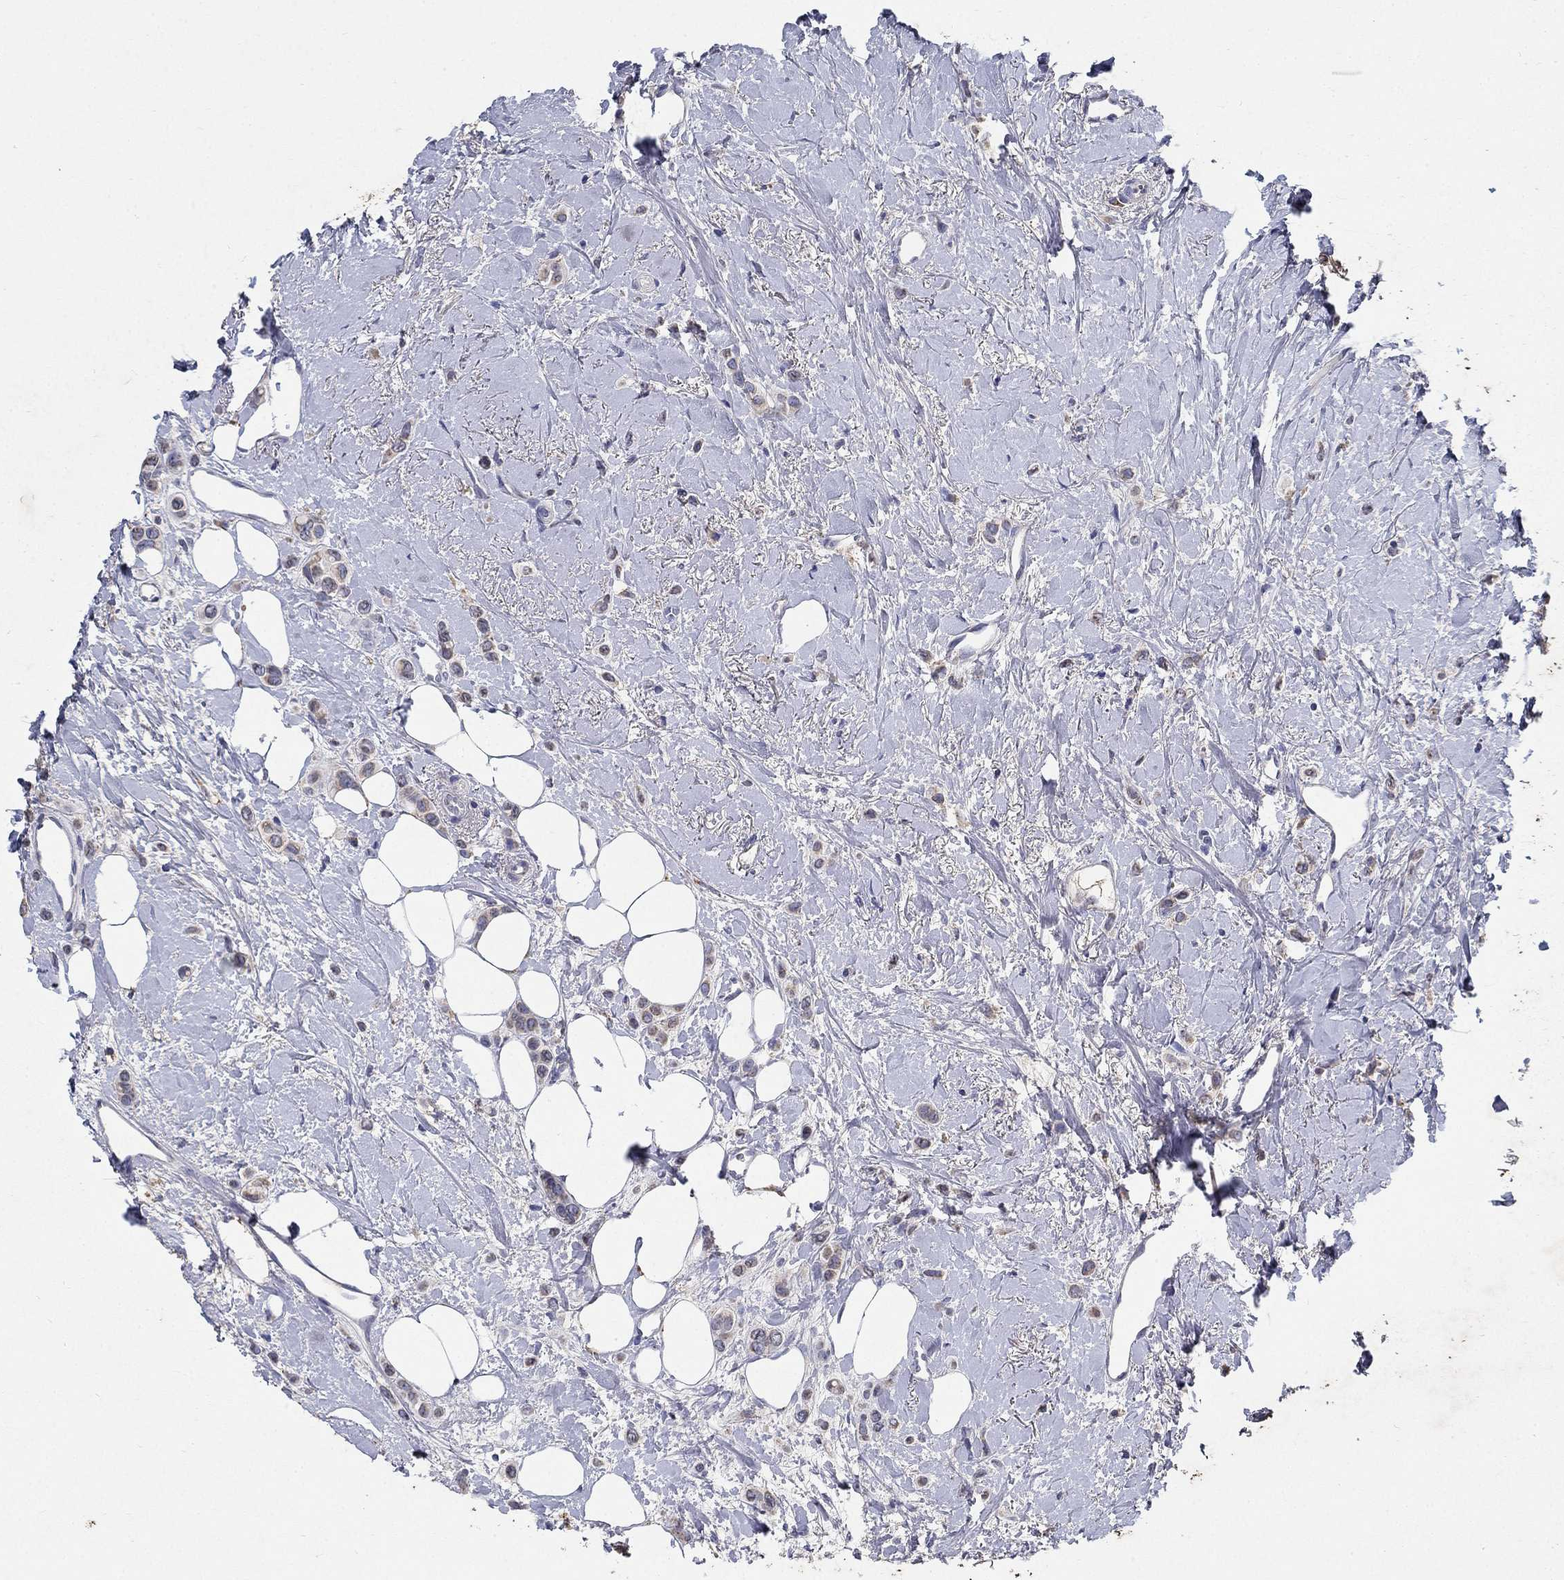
{"staining": {"intensity": "moderate", "quantity": "<25%", "location": "cytoplasmic/membranous"}, "tissue": "breast cancer", "cell_type": "Tumor cells", "image_type": "cancer", "snomed": [{"axis": "morphology", "description": "Lobular carcinoma"}, {"axis": "topography", "description": "Breast"}], "caption": "Breast lobular carcinoma stained with a brown dye demonstrates moderate cytoplasmic/membranous positive positivity in approximately <25% of tumor cells.", "gene": "PROZ", "patient": {"sex": "female", "age": 66}}